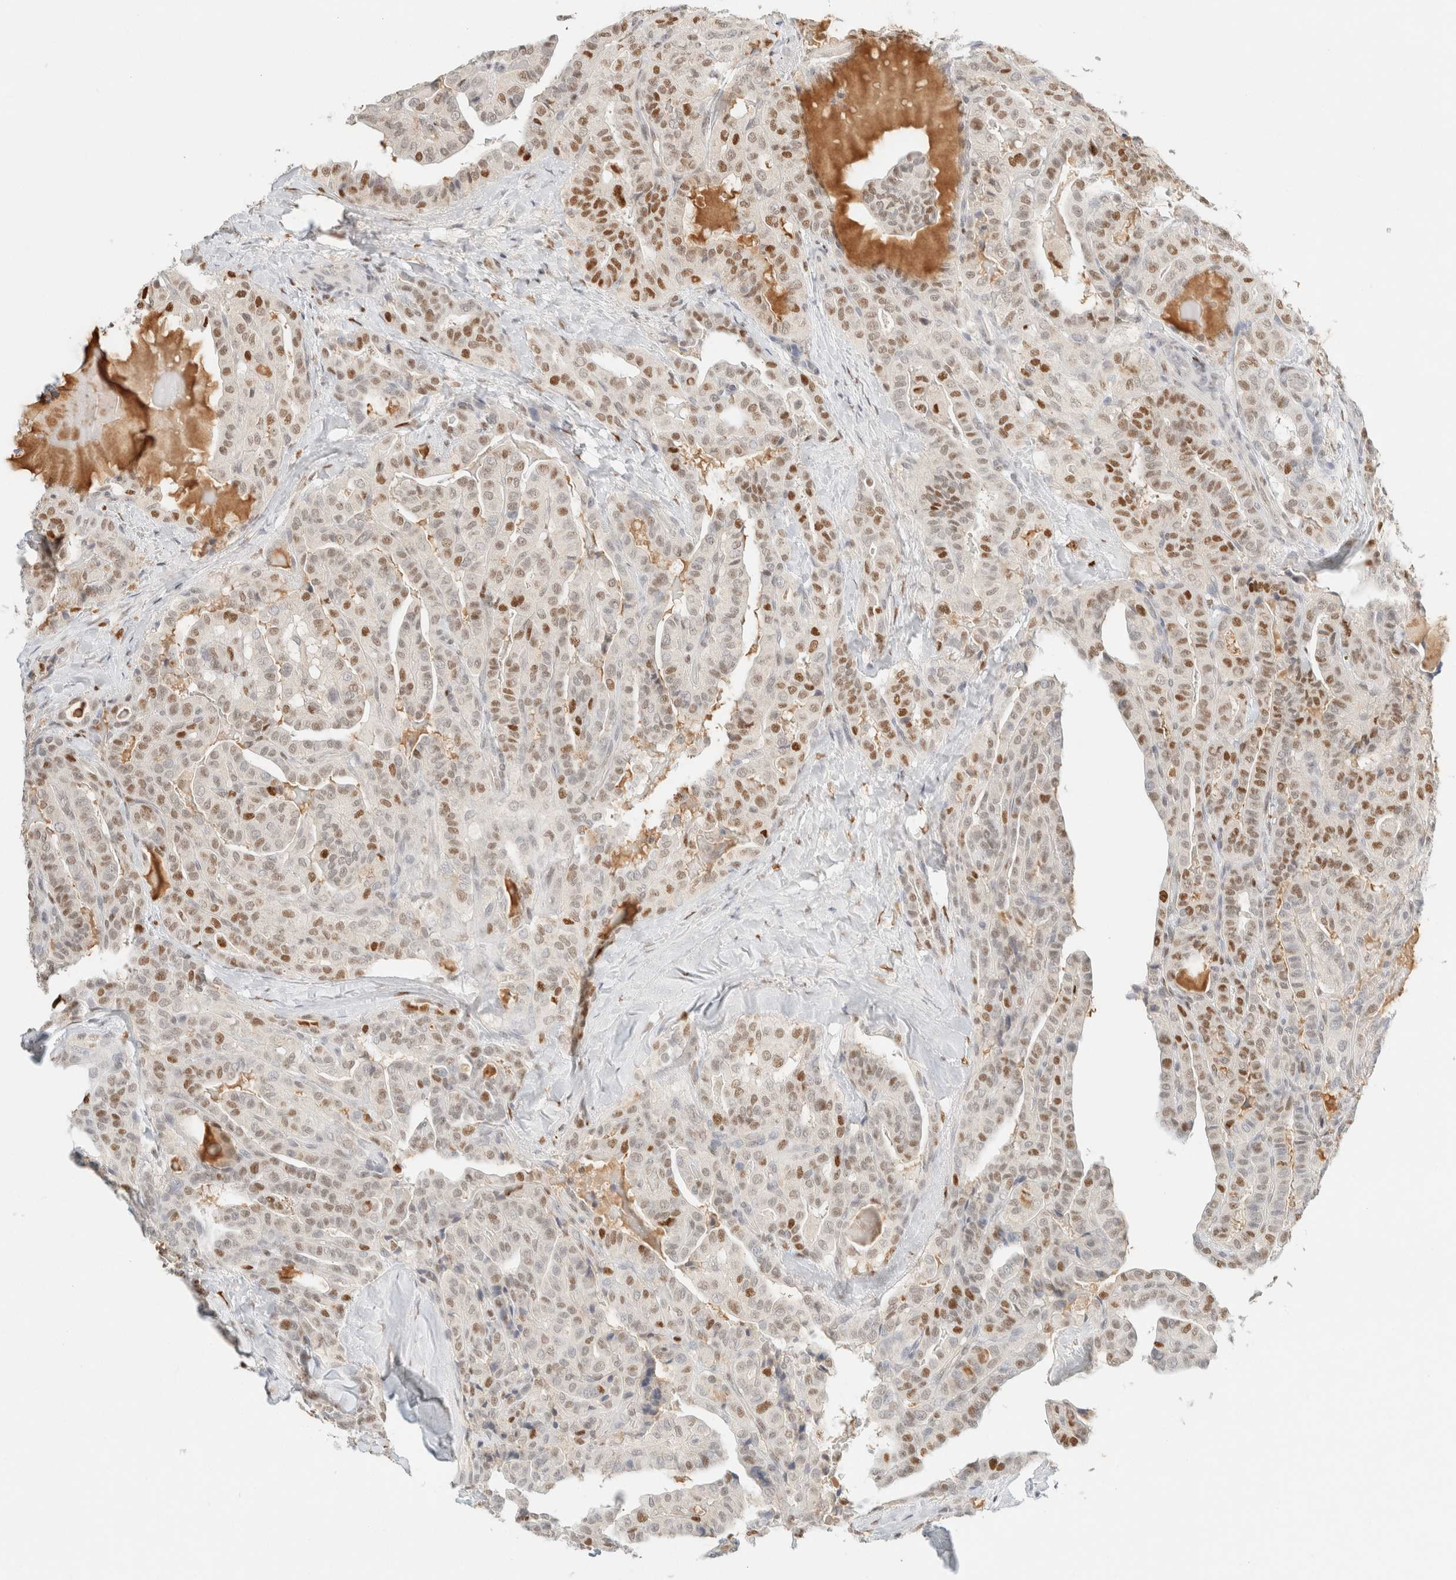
{"staining": {"intensity": "moderate", "quantity": ">75%", "location": "nuclear"}, "tissue": "thyroid cancer", "cell_type": "Tumor cells", "image_type": "cancer", "snomed": [{"axis": "morphology", "description": "Papillary adenocarcinoma, NOS"}, {"axis": "topography", "description": "Thyroid gland"}], "caption": "A medium amount of moderate nuclear expression is seen in about >75% of tumor cells in thyroid papillary adenocarcinoma tissue. The staining was performed using DAB (3,3'-diaminobenzidine), with brown indicating positive protein expression. Nuclei are stained blue with hematoxylin.", "gene": "DDB2", "patient": {"sex": "male", "age": 77}}